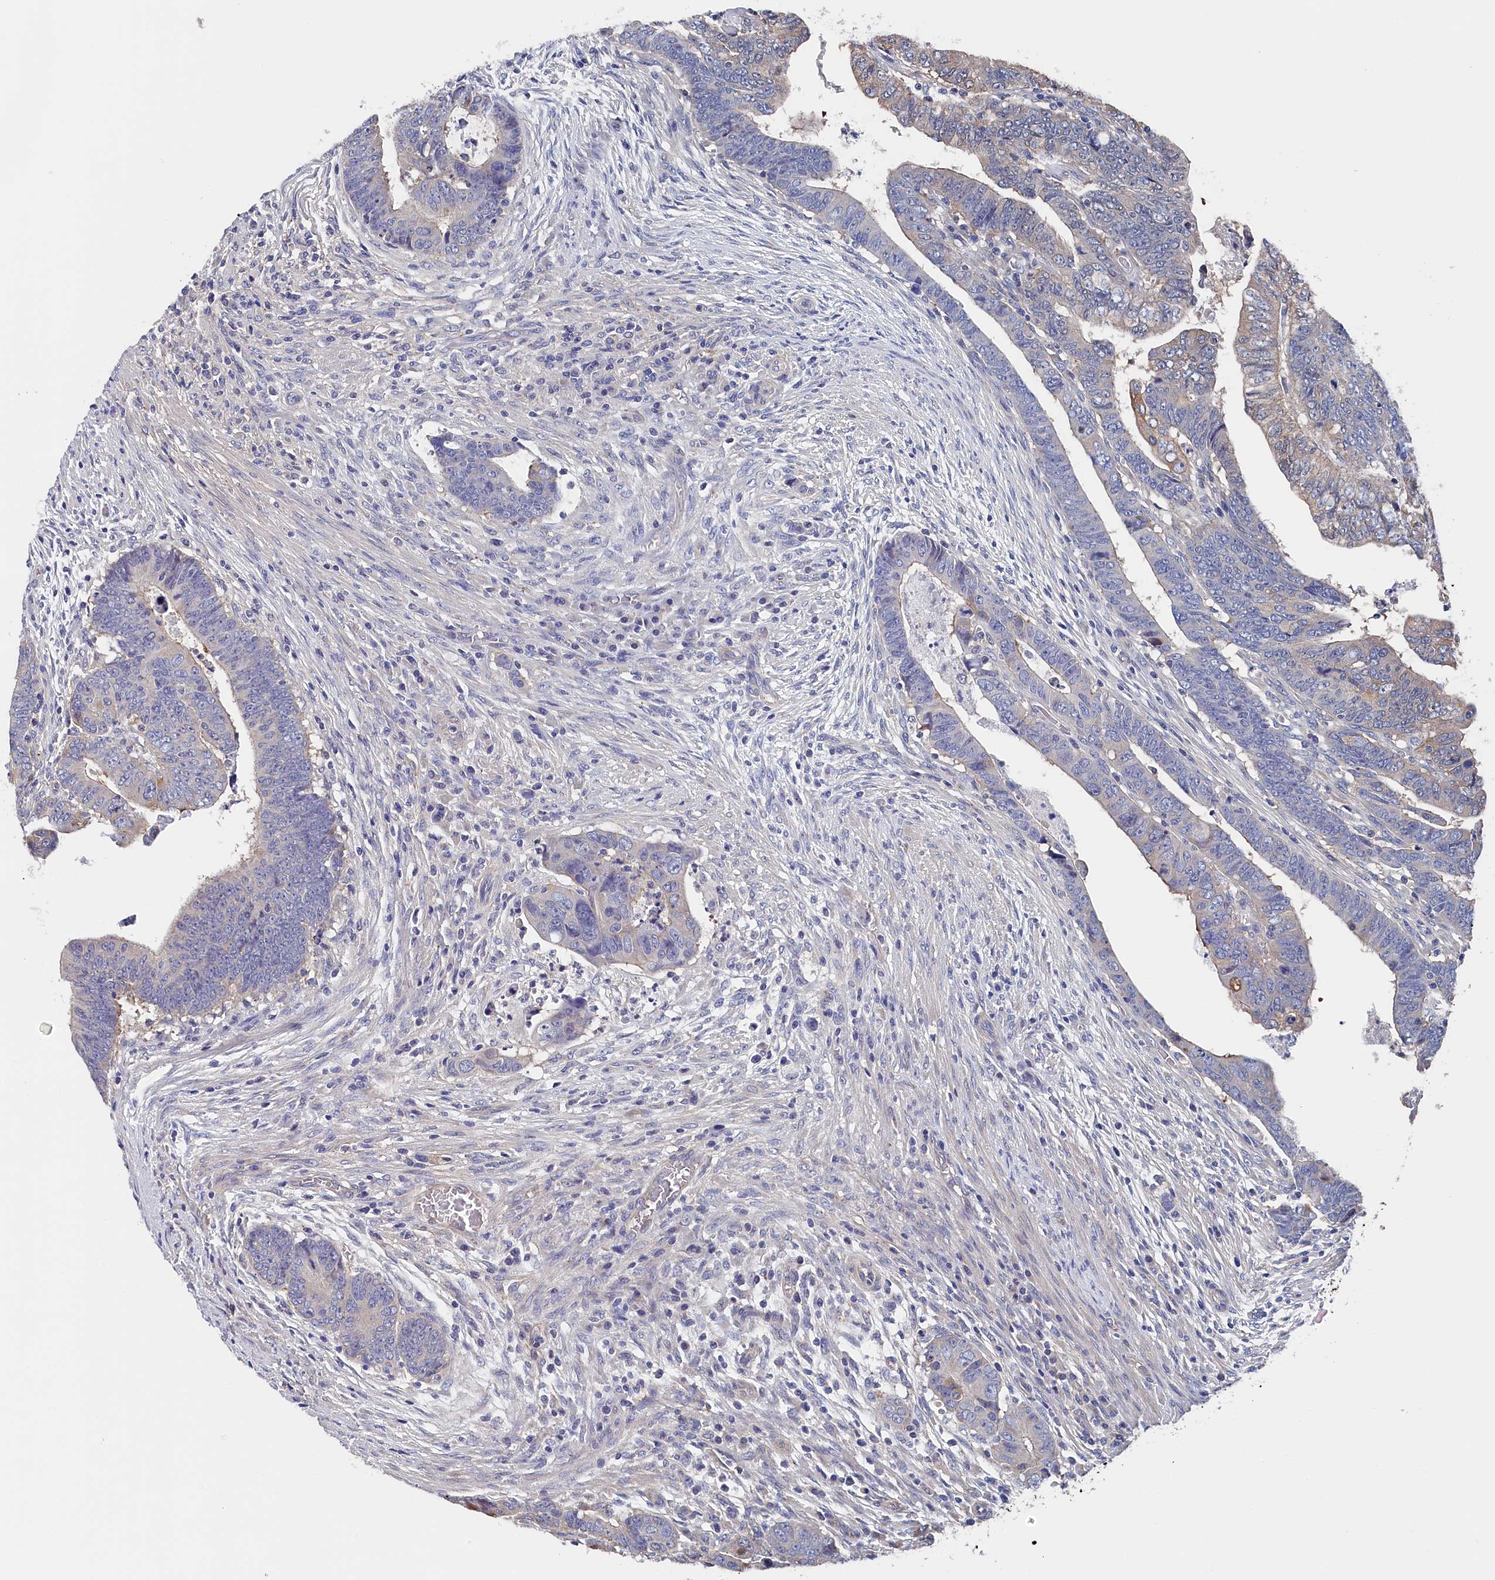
{"staining": {"intensity": "weak", "quantity": "25%-75%", "location": "cytoplasmic/membranous"}, "tissue": "colorectal cancer", "cell_type": "Tumor cells", "image_type": "cancer", "snomed": [{"axis": "morphology", "description": "Normal tissue, NOS"}, {"axis": "morphology", "description": "Adenocarcinoma, NOS"}, {"axis": "topography", "description": "Rectum"}], "caption": "Colorectal cancer (adenocarcinoma) was stained to show a protein in brown. There is low levels of weak cytoplasmic/membranous expression in about 25%-75% of tumor cells. The staining was performed using DAB (3,3'-diaminobenzidine) to visualize the protein expression in brown, while the nuclei were stained in blue with hematoxylin (Magnification: 20x).", "gene": "BHMT", "patient": {"sex": "female", "age": 65}}